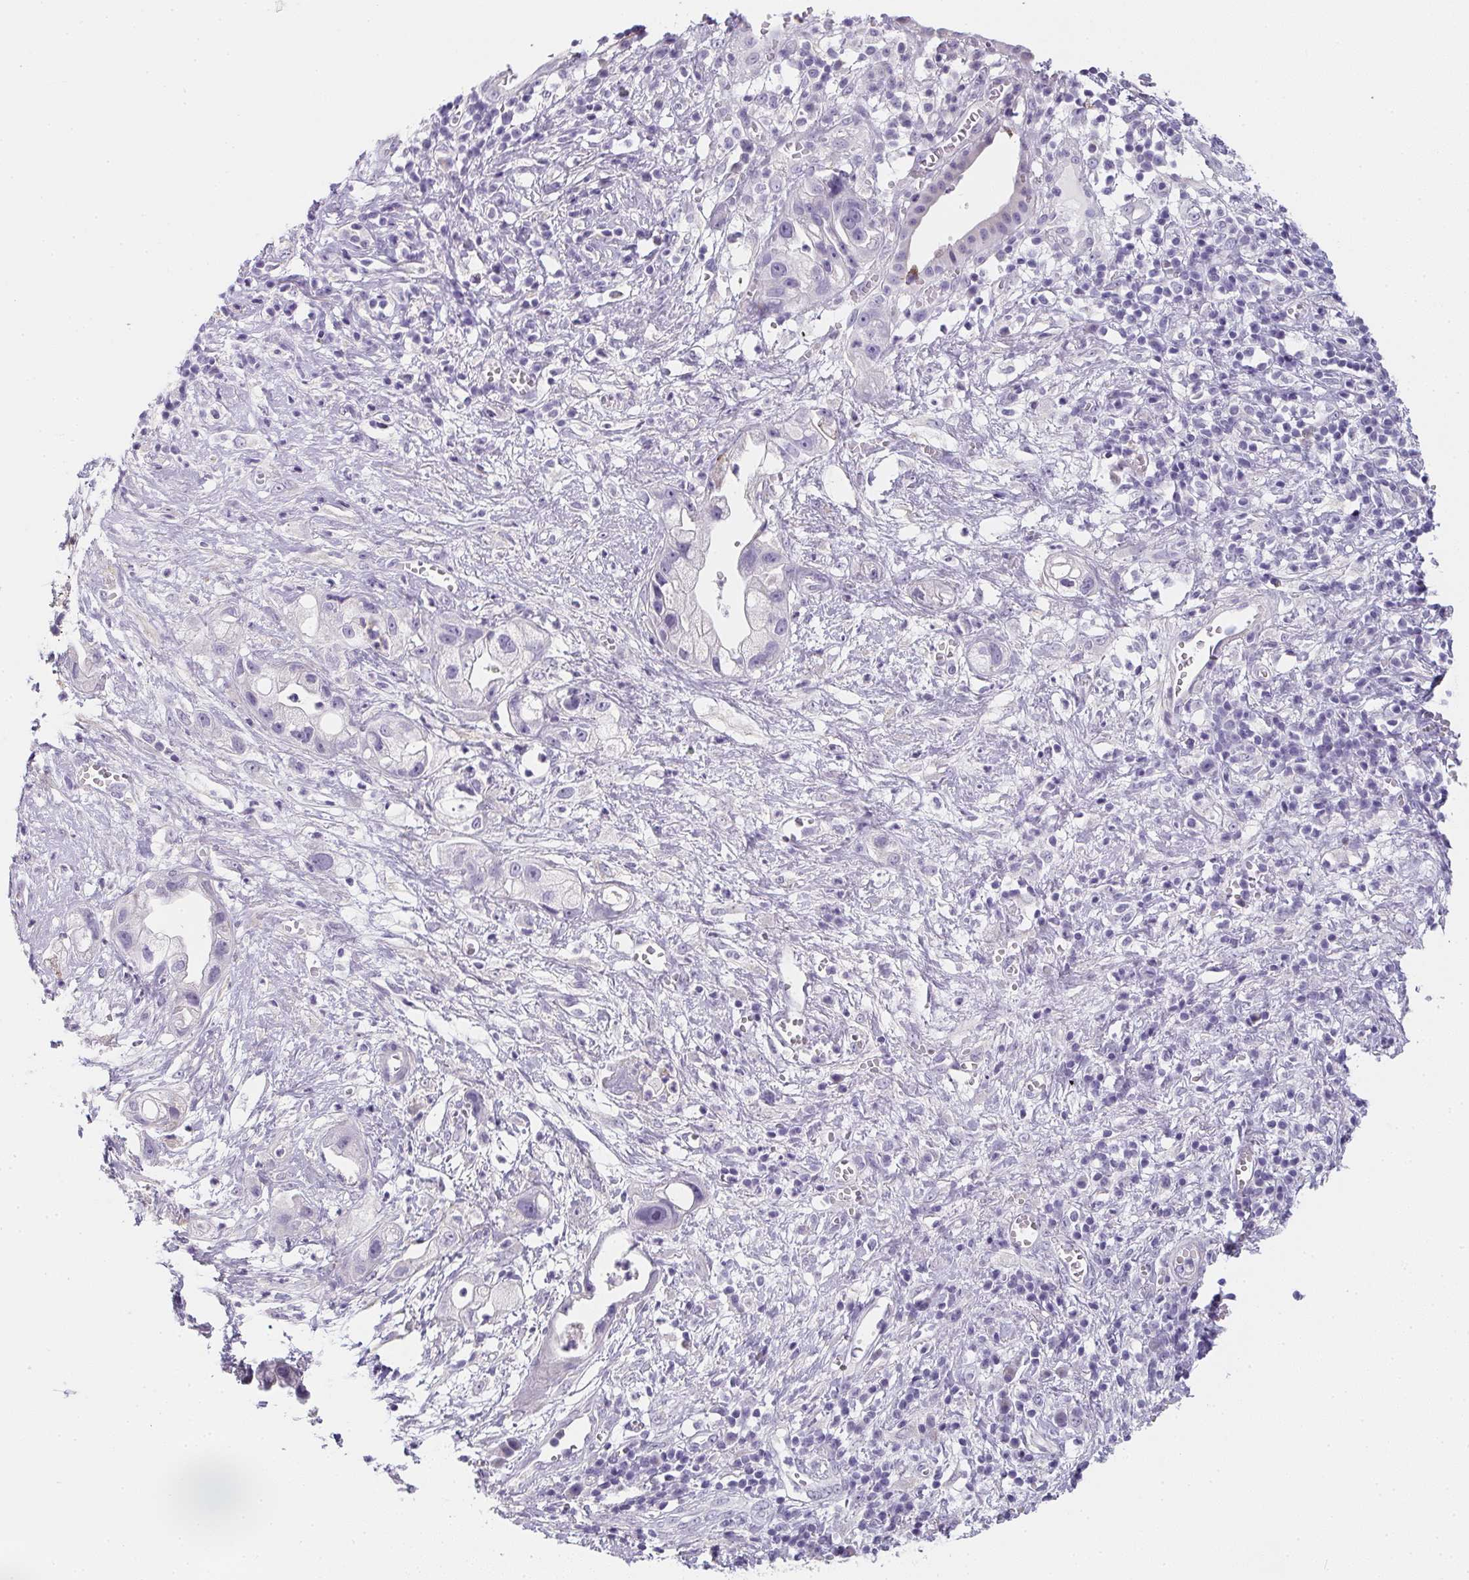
{"staining": {"intensity": "weak", "quantity": "<25%", "location": "cytoplasmic/membranous"}, "tissue": "pancreatic cancer", "cell_type": "Tumor cells", "image_type": "cancer", "snomed": [{"axis": "morphology", "description": "Adenocarcinoma, NOS"}, {"axis": "topography", "description": "Pancreas"}], "caption": "There is no significant expression in tumor cells of adenocarcinoma (pancreatic).", "gene": "MAP1A", "patient": {"sex": "female", "age": 73}}